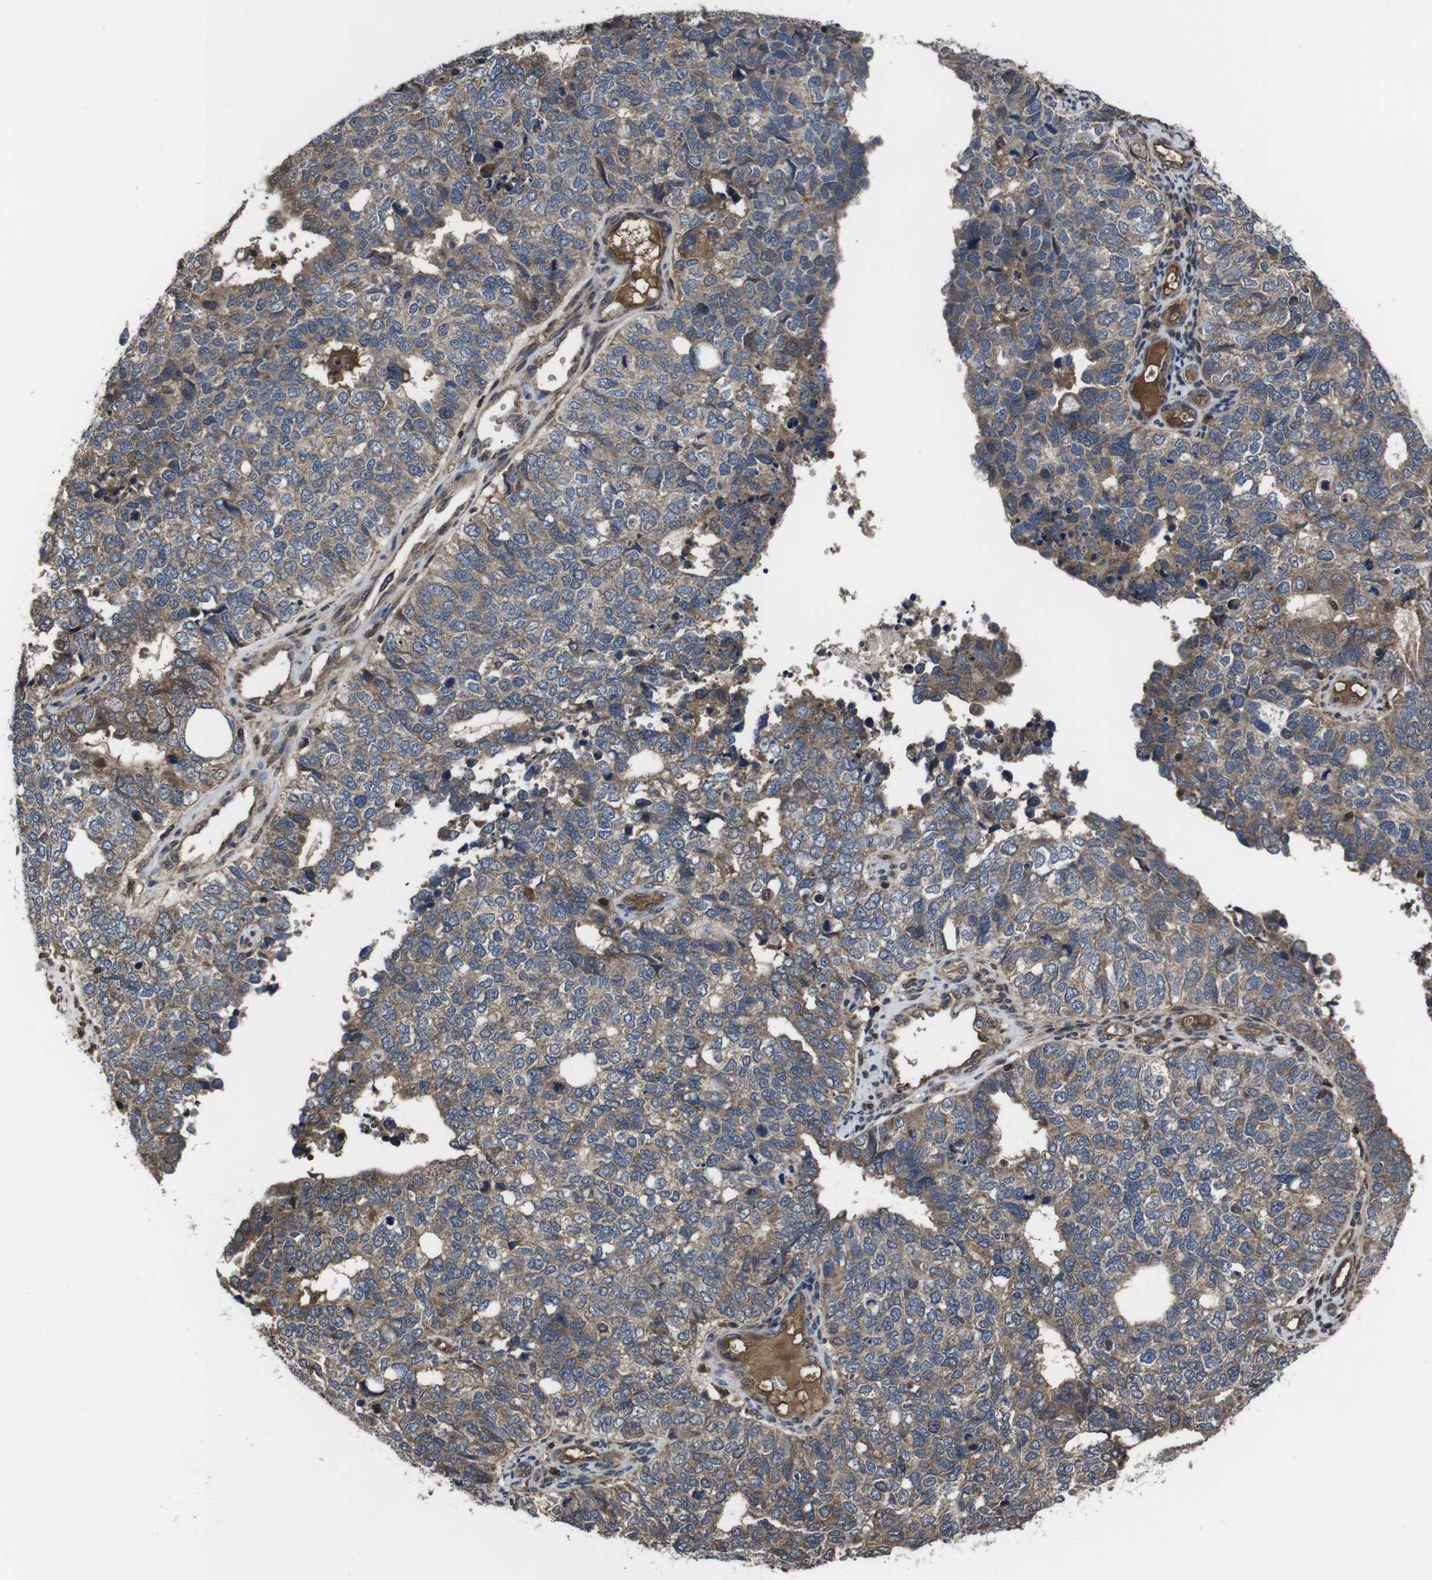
{"staining": {"intensity": "weak", "quantity": ">75%", "location": "cytoplasmic/membranous"}, "tissue": "cervical cancer", "cell_type": "Tumor cells", "image_type": "cancer", "snomed": [{"axis": "morphology", "description": "Squamous cell carcinoma, NOS"}, {"axis": "topography", "description": "Cervix"}], "caption": "This photomicrograph shows immunohistochemistry (IHC) staining of cervical cancer (squamous cell carcinoma), with low weak cytoplasmic/membranous expression in approximately >75% of tumor cells.", "gene": "CXCL11", "patient": {"sex": "female", "age": 63}}